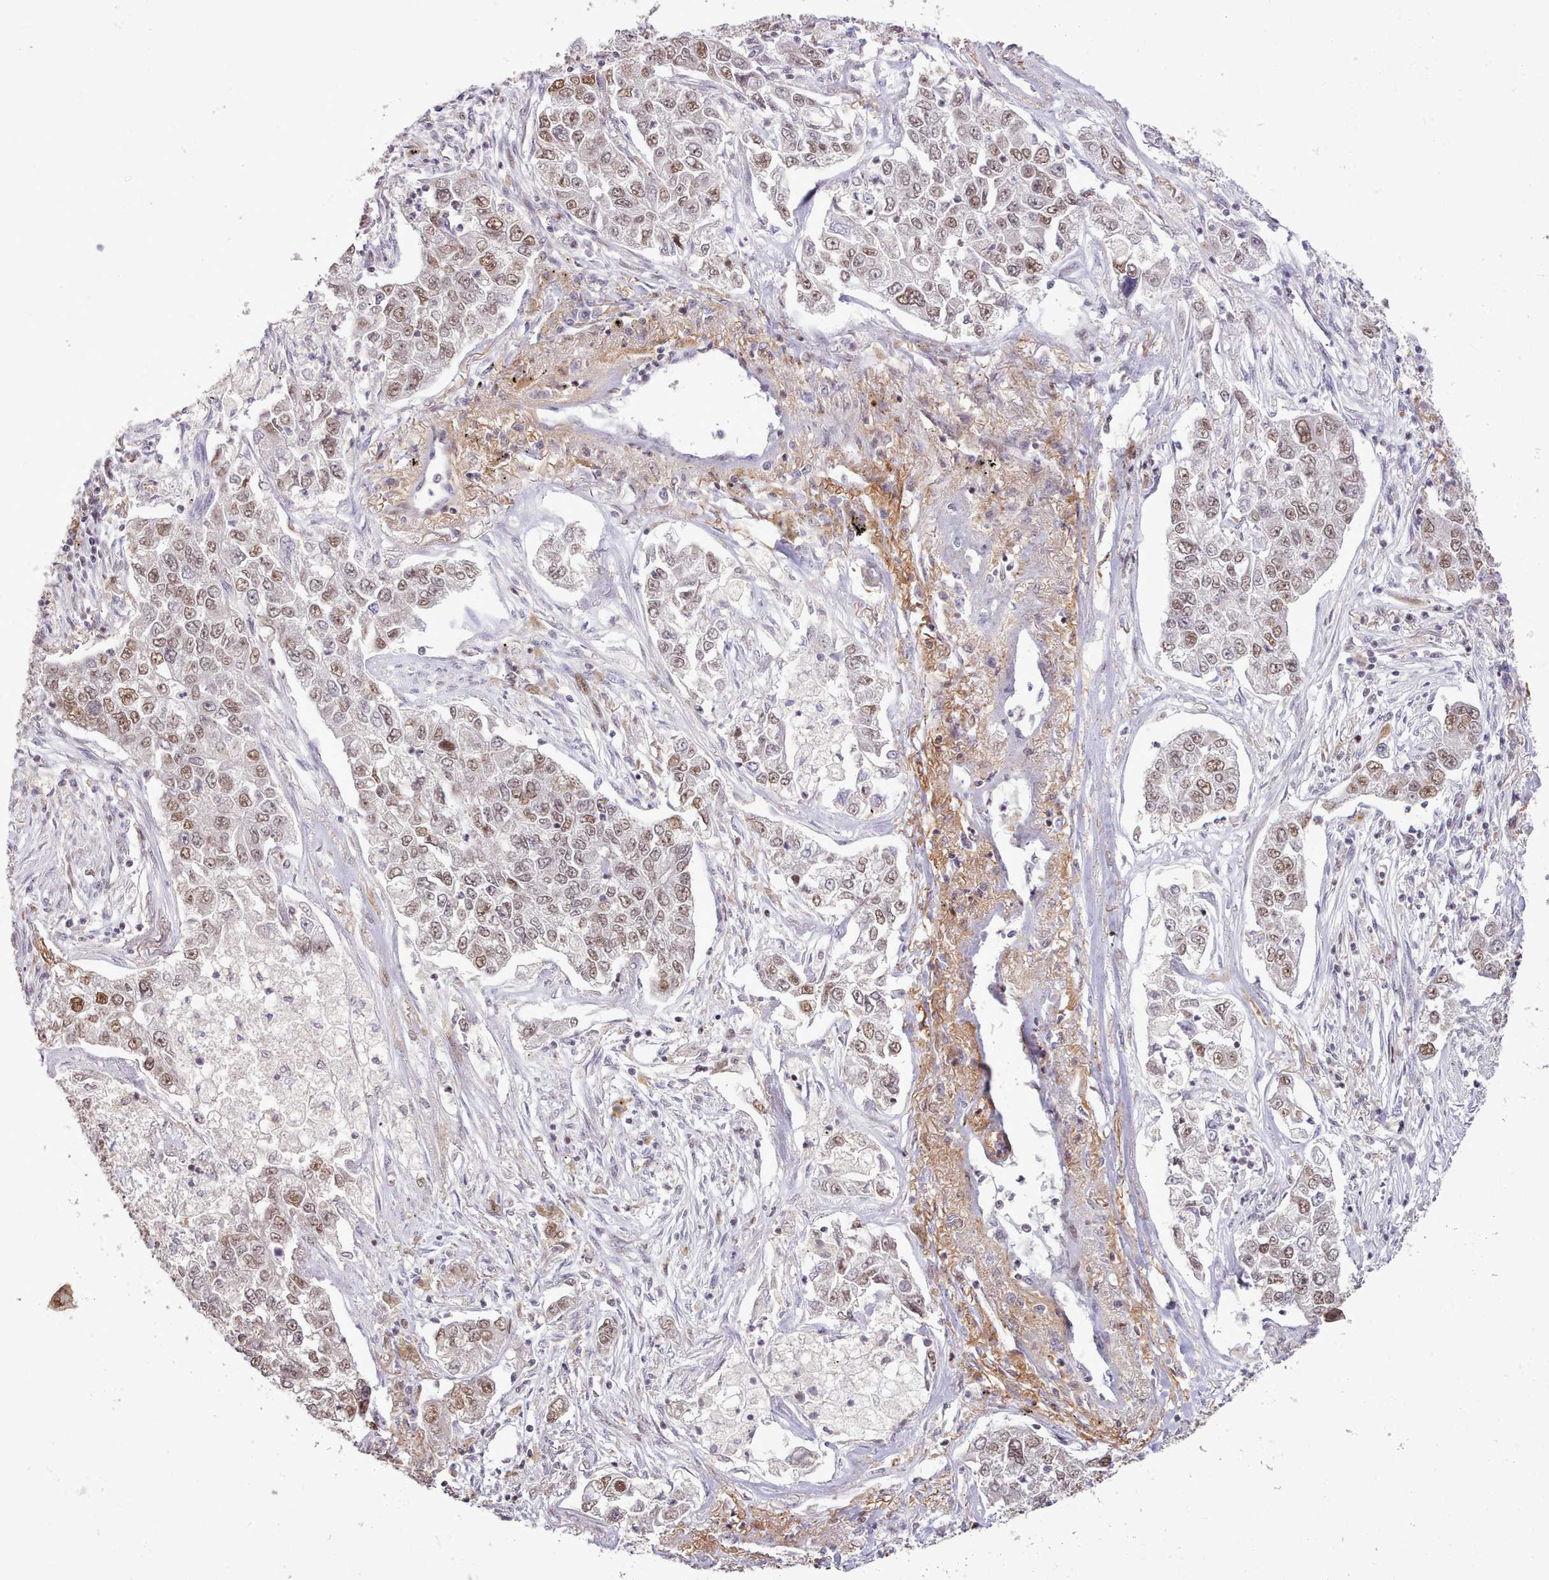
{"staining": {"intensity": "moderate", "quantity": ">75%", "location": "nuclear"}, "tissue": "lung cancer", "cell_type": "Tumor cells", "image_type": "cancer", "snomed": [{"axis": "morphology", "description": "Adenocarcinoma, NOS"}, {"axis": "topography", "description": "Lung"}], "caption": "Protein staining of lung cancer (adenocarcinoma) tissue displays moderate nuclear positivity in approximately >75% of tumor cells.", "gene": "TAF15", "patient": {"sex": "male", "age": 49}}